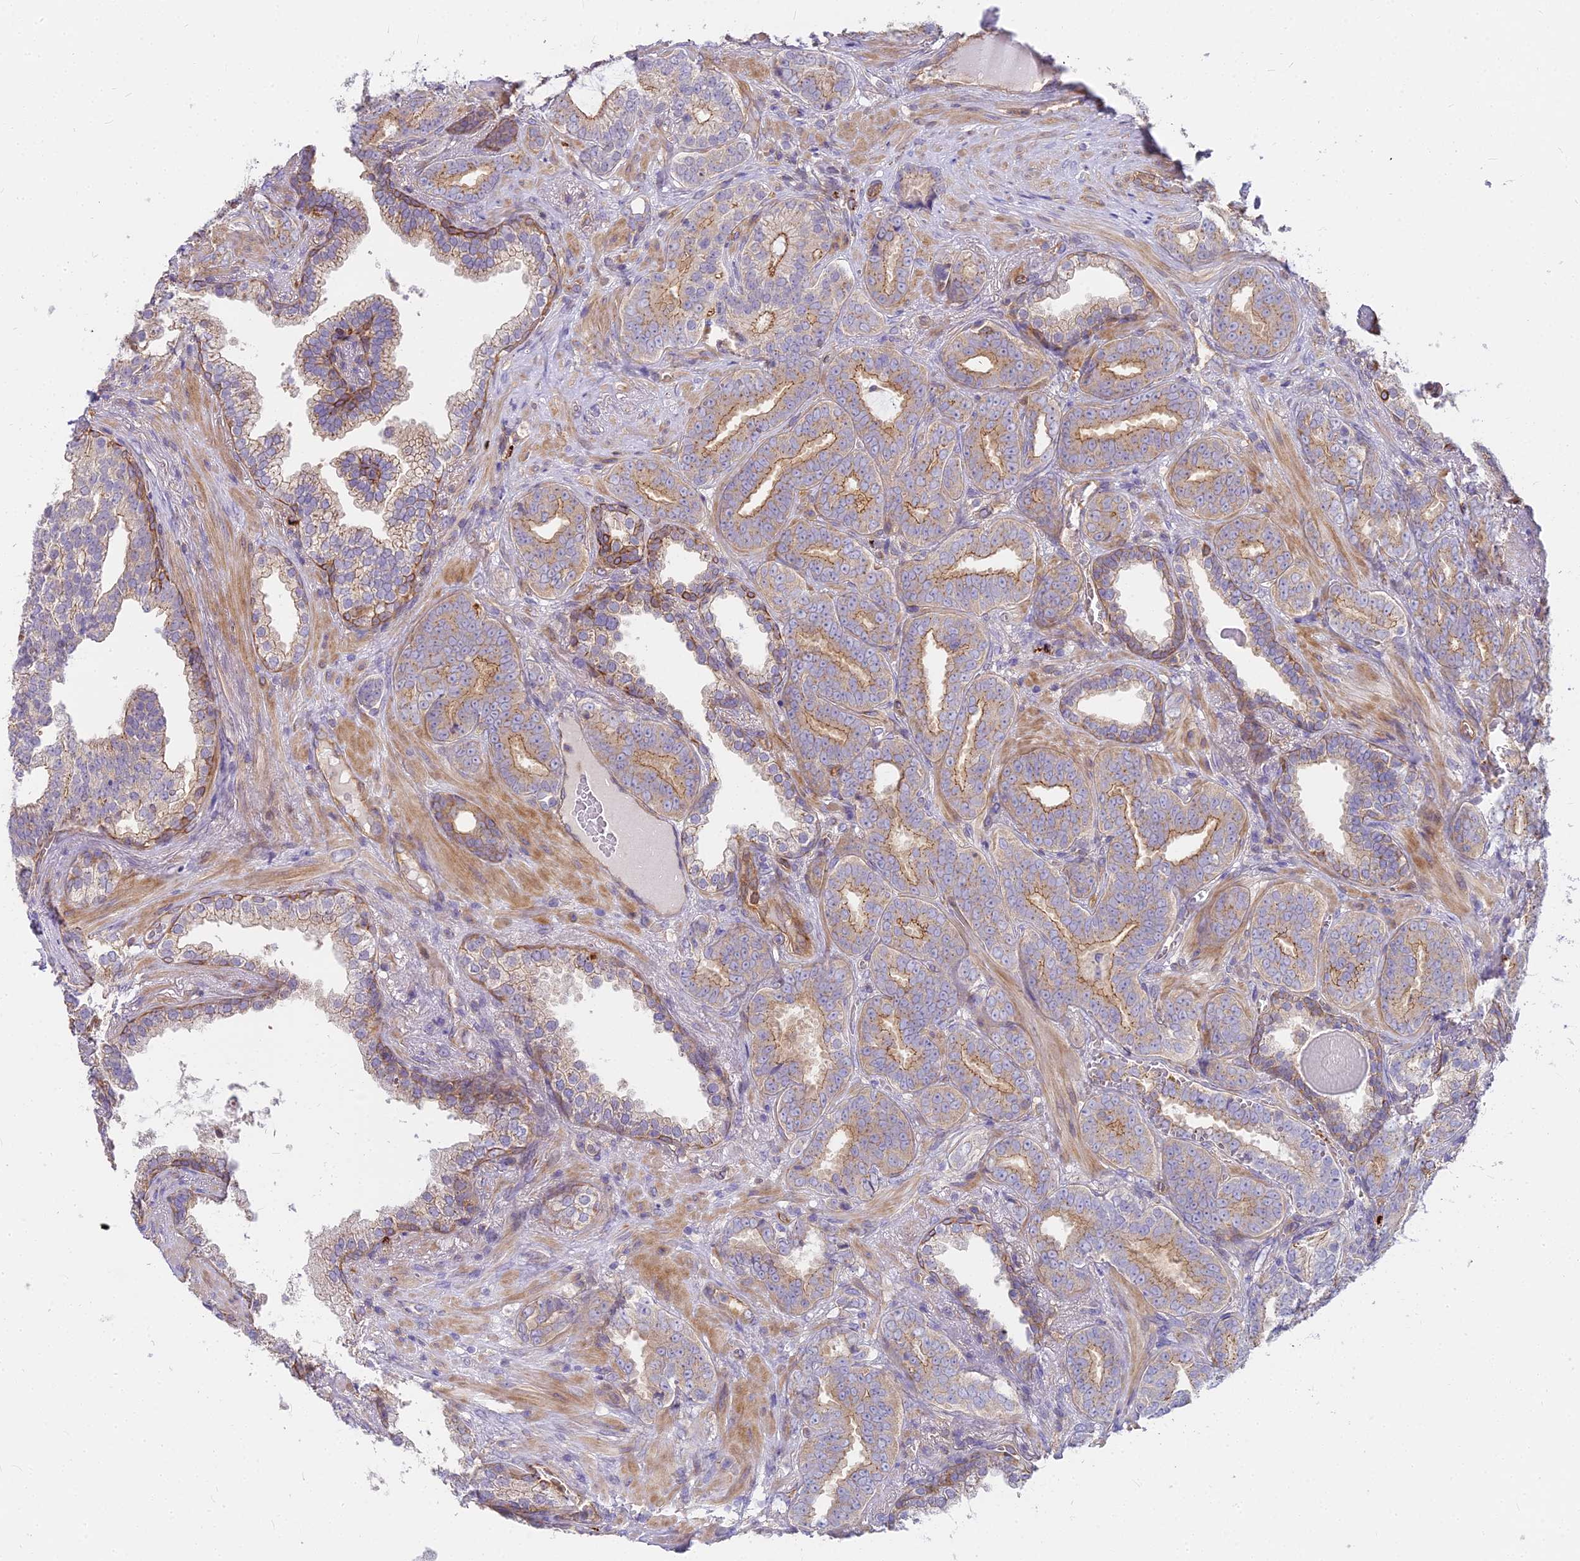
{"staining": {"intensity": "moderate", "quantity": "<25%", "location": "cytoplasmic/membranous"}, "tissue": "prostate cancer", "cell_type": "Tumor cells", "image_type": "cancer", "snomed": [{"axis": "morphology", "description": "Adenocarcinoma, High grade"}, {"axis": "topography", "description": "Prostate and seminal vesicle, NOS"}], "caption": "IHC (DAB (3,3'-diaminobenzidine)) staining of prostate high-grade adenocarcinoma displays moderate cytoplasmic/membranous protein expression in approximately <25% of tumor cells.", "gene": "HLA-DOA", "patient": {"sex": "male", "age": 67}}